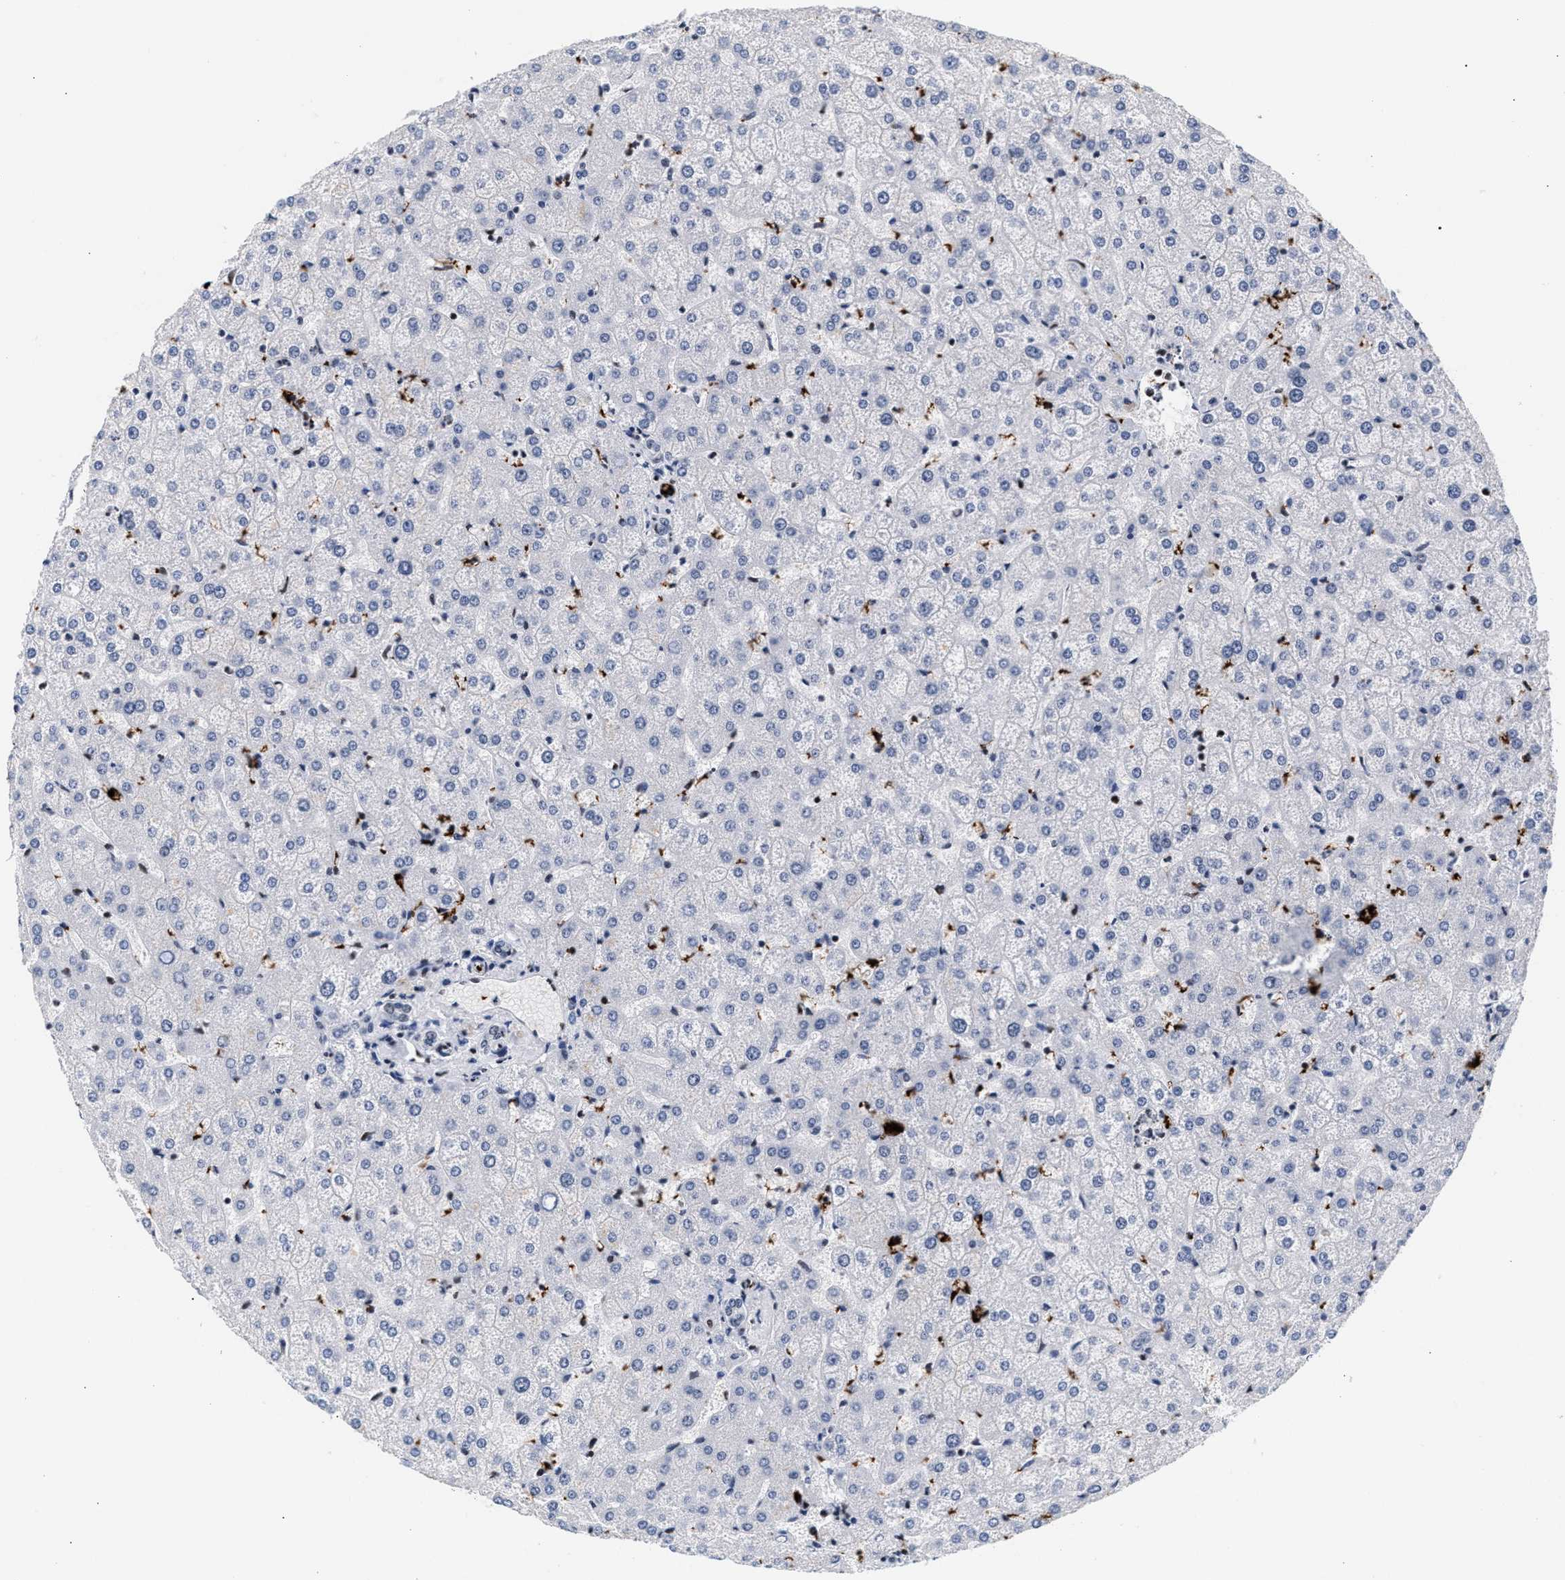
{"staining": {"intensity": "negative", "quantity": "none", "location": "none"}, "tissue": "liver", "cell_type": "Cholangiocytes", "image_type": "normal", "snomed": [{"axis": "morphology", "description": "Normal tissue, NOS"}, {"axis": "topography", "description": "Liver"}], "caption": "This is an immunohistochemistry photomicrograph of normal human liver. There is no positivity in cholangiocytes.", "gene": "RAD21", "patient": {"sex": "female", "age": 32}}